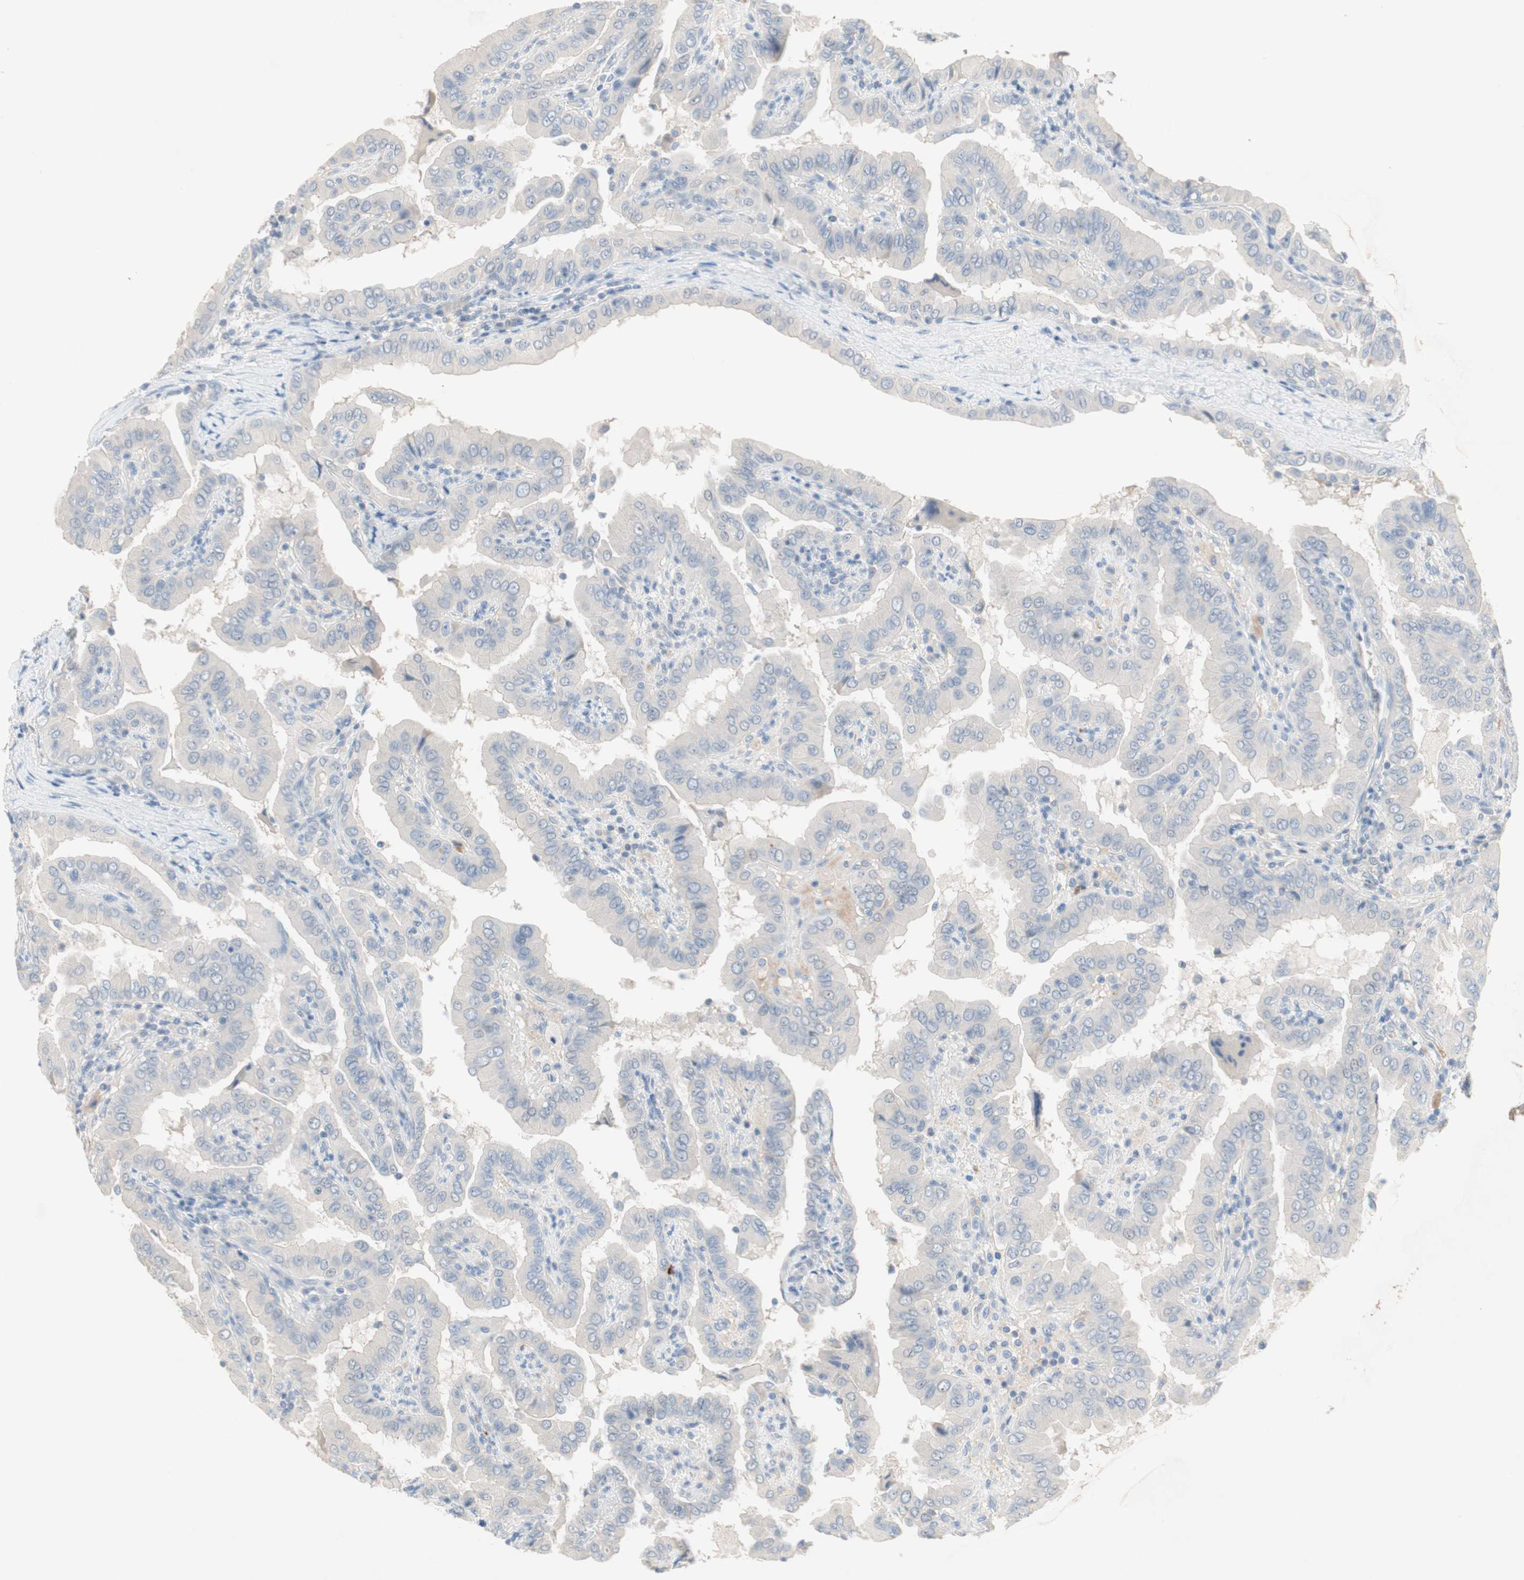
{"staining": {"intensity": "negative", "quantity": "none", "location": "none"}, "tissue": "thyroid cancer", "cell_type": "Tumor cells", "image_type": "cancer", "snomed": [{"axis": "morphology", "description": "Papillary adenocarcinoma, NOS"}, {"axis": "topography", "description": "Thyroid gland"}], "caption": "The photomicrograph reveals no staining of tumor cells in thyroid papillary adenocarcinoma.", "gene": "PDZK1", "patient": {"sex": "male", "age": 33}}